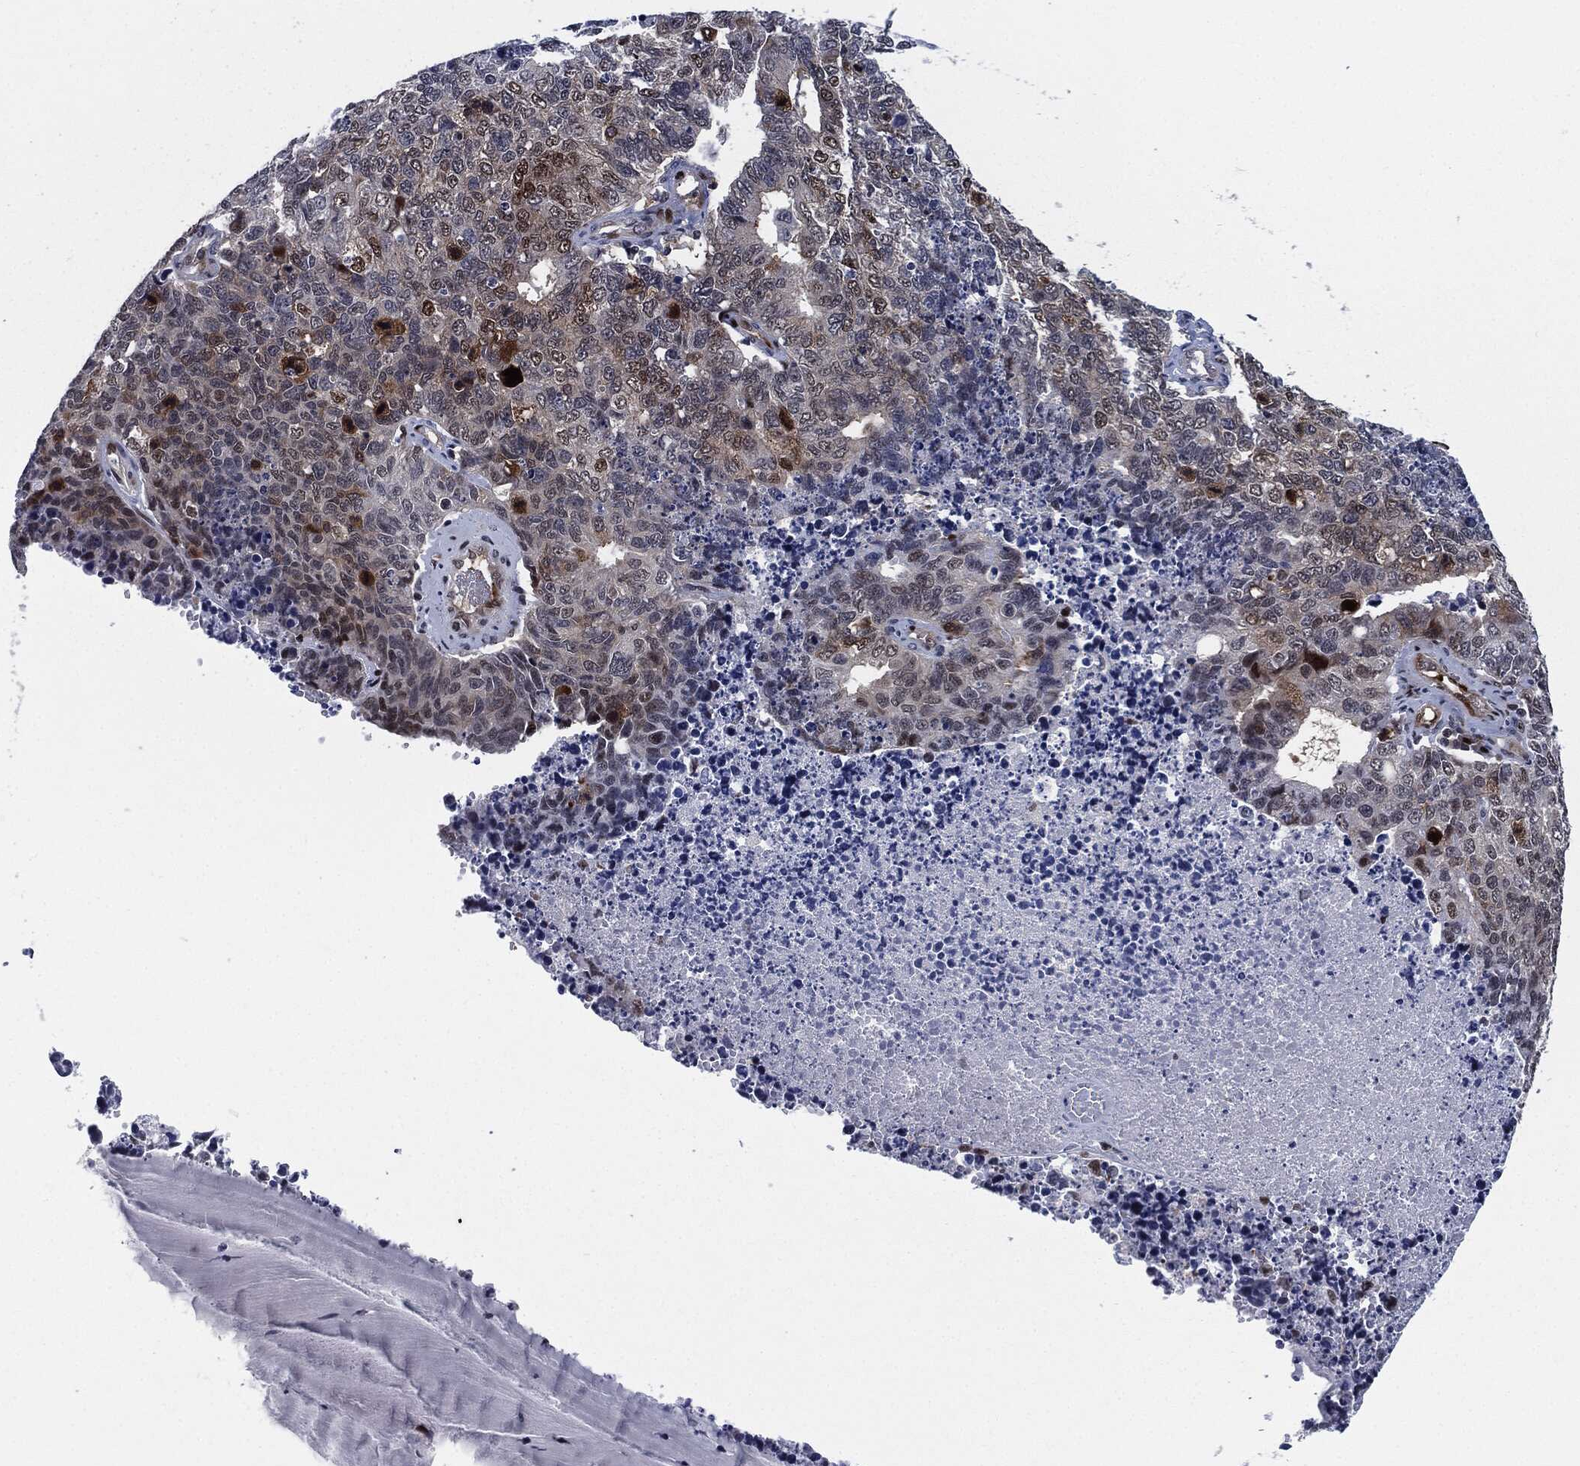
{"staining": {"intensity": "moderate", "quantity": "<25%", "location": "cytoplasmic/membranous,nuclear"}, "tissue": "cervical cancer", "cell_type": "Tumor cells", "image_type": "cancer", "snomed": [{"axis": "morphology", "description": "Squamous cell carcinoma, NOS"}, {"axis": "topography", "description": "Cervix"}], "caption": "Immunohistochemistry (IHC) photomicrograph of squamous cell carcinoma (cervical) stained for a protein (brown), which displays low levels of moderate cytoplasmic/membranous and nuclear positivity in approximately <25% of tumor cells.", "gene": "AKT2", "patient": {"sex": "female", "age": 63}}